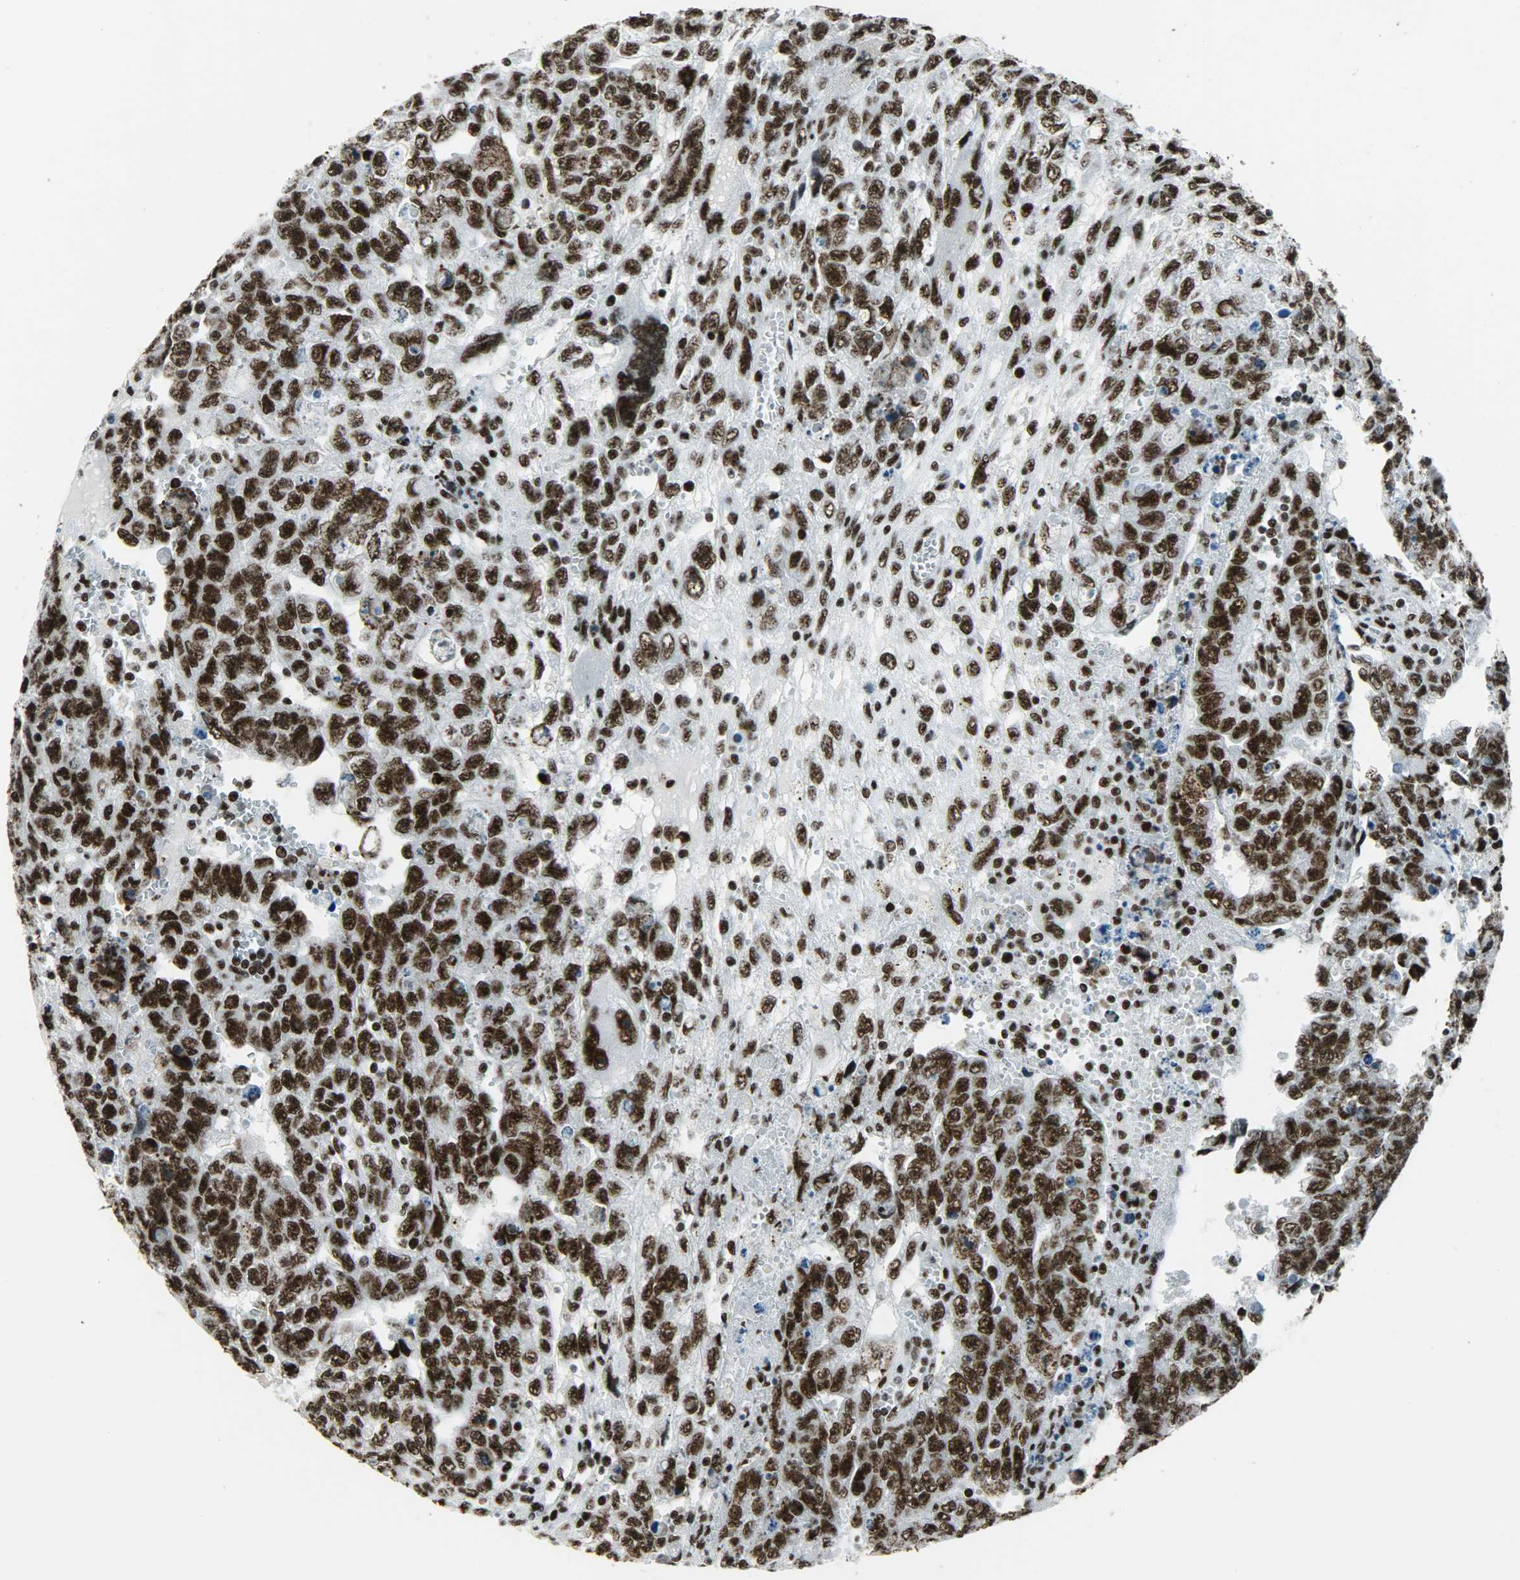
{"staining": {"intensity": "strong", "quantity": ">75%", "location": "nuclear"}, "tissue": "testis cancer", "cell_type": "Tumor cells", "image_type": "cancer", "snomed": [{"axis": "morphology", "description": "Carcinoma, Embryonal, NOS"}, {"axis": "topography", "description": "Testis"}], "caption": "The photomicrograph displays a brown stain indicating the presence of a protein in the nuclear of tumor cells in testis cancer (embryonal carcinoma).", "gene": "SNRPA", "patient": {"sex": "male", "age": 28}}